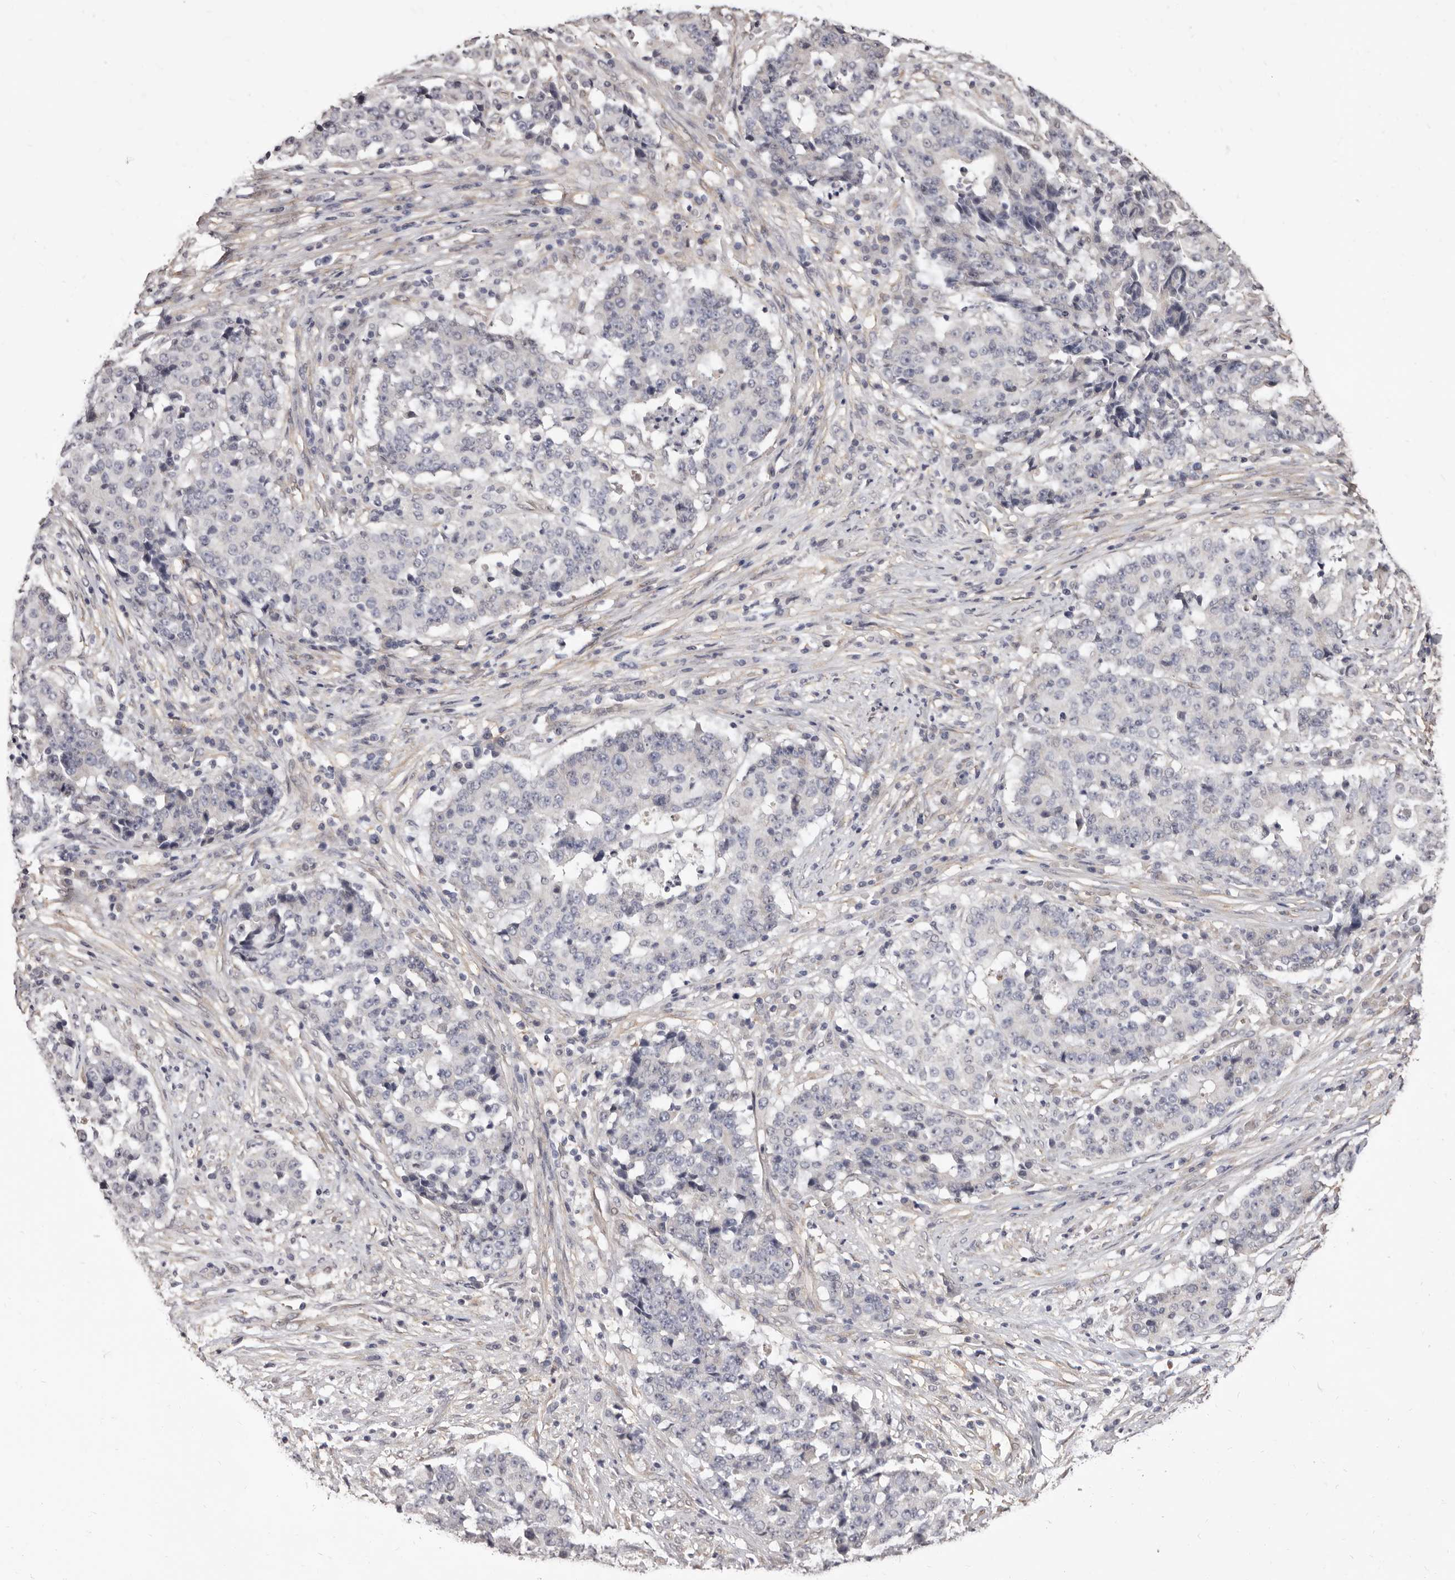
{"staining": {"intensity": "negative", "quantity": "none", "location": "none"}, "tissue": "stomach cancer", "cell_type": "Tumor cells", "image_type": "cancer", "snomed": [{"axis": "morphology", "description": "Adenocarcinoma, NOS"}, {"axis": "topography", "description": "Stomach"}], "caption": "Tumor cells are negative for protein expression in human stomach cancer (adenocarcinoma).", "gene": "KHDRBS2", "patient": {"sex": "male", "age": 59}}